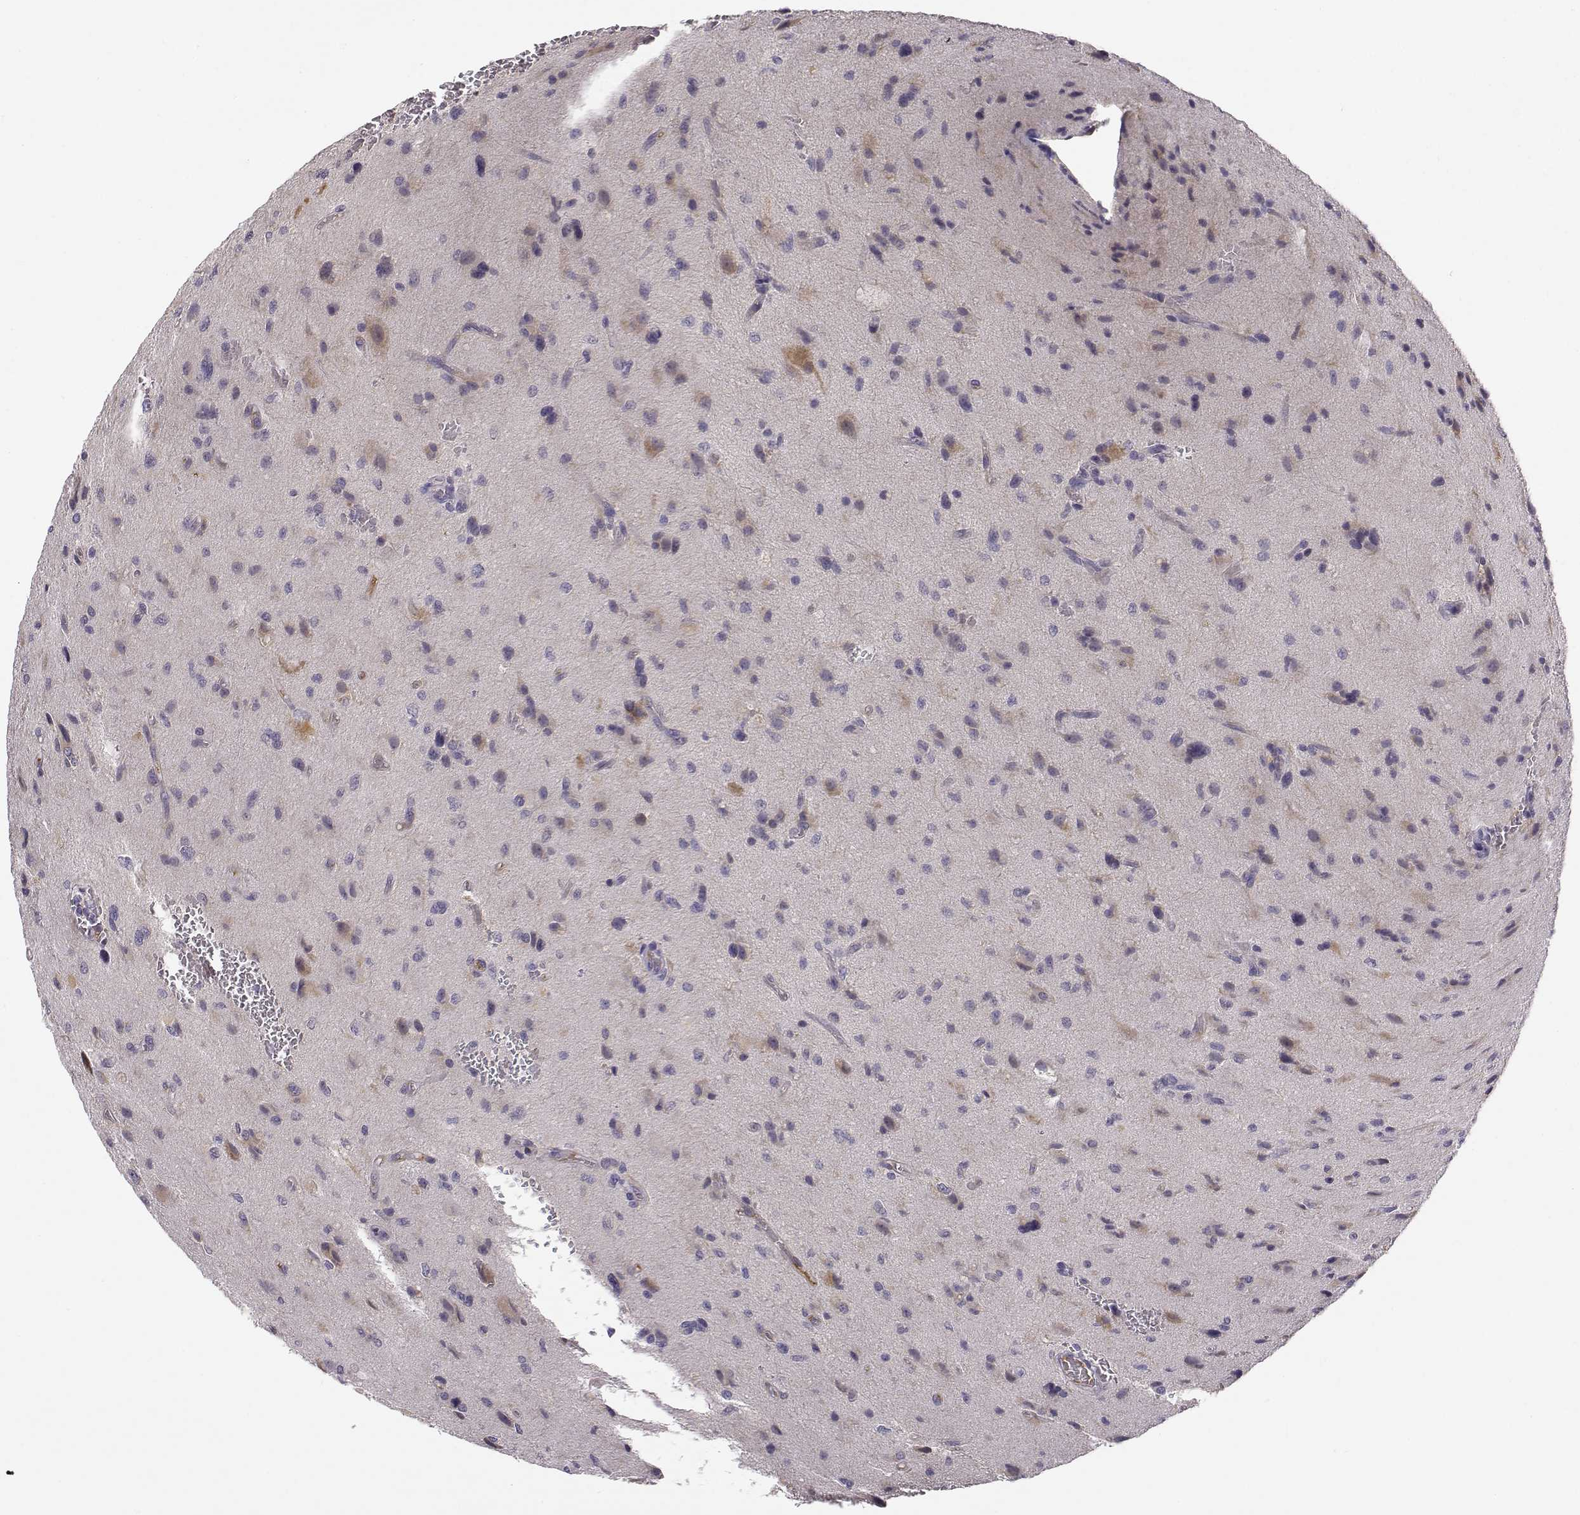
{"staining": {"intensity": "negative", "quantity": "none", "location": "none"}, "tissue": "glioma", "cell_type": "Tumor cells", "image_type": "cancer", "snomed": [{"axis": "morphology", "description": "Glioma, malignant, NOS"}, {"axis": "morphology", "description": "Glioma, malignant, High grade"}, {"axis": "topography", "description": "Brain"}], "caption": "Immunohistochemistry (IHC) of malignant glioma (high-grade) reveals no staining in tumor cells.", "gene": "ACSL6", "patient": {"sex": "female", "age": 71}}